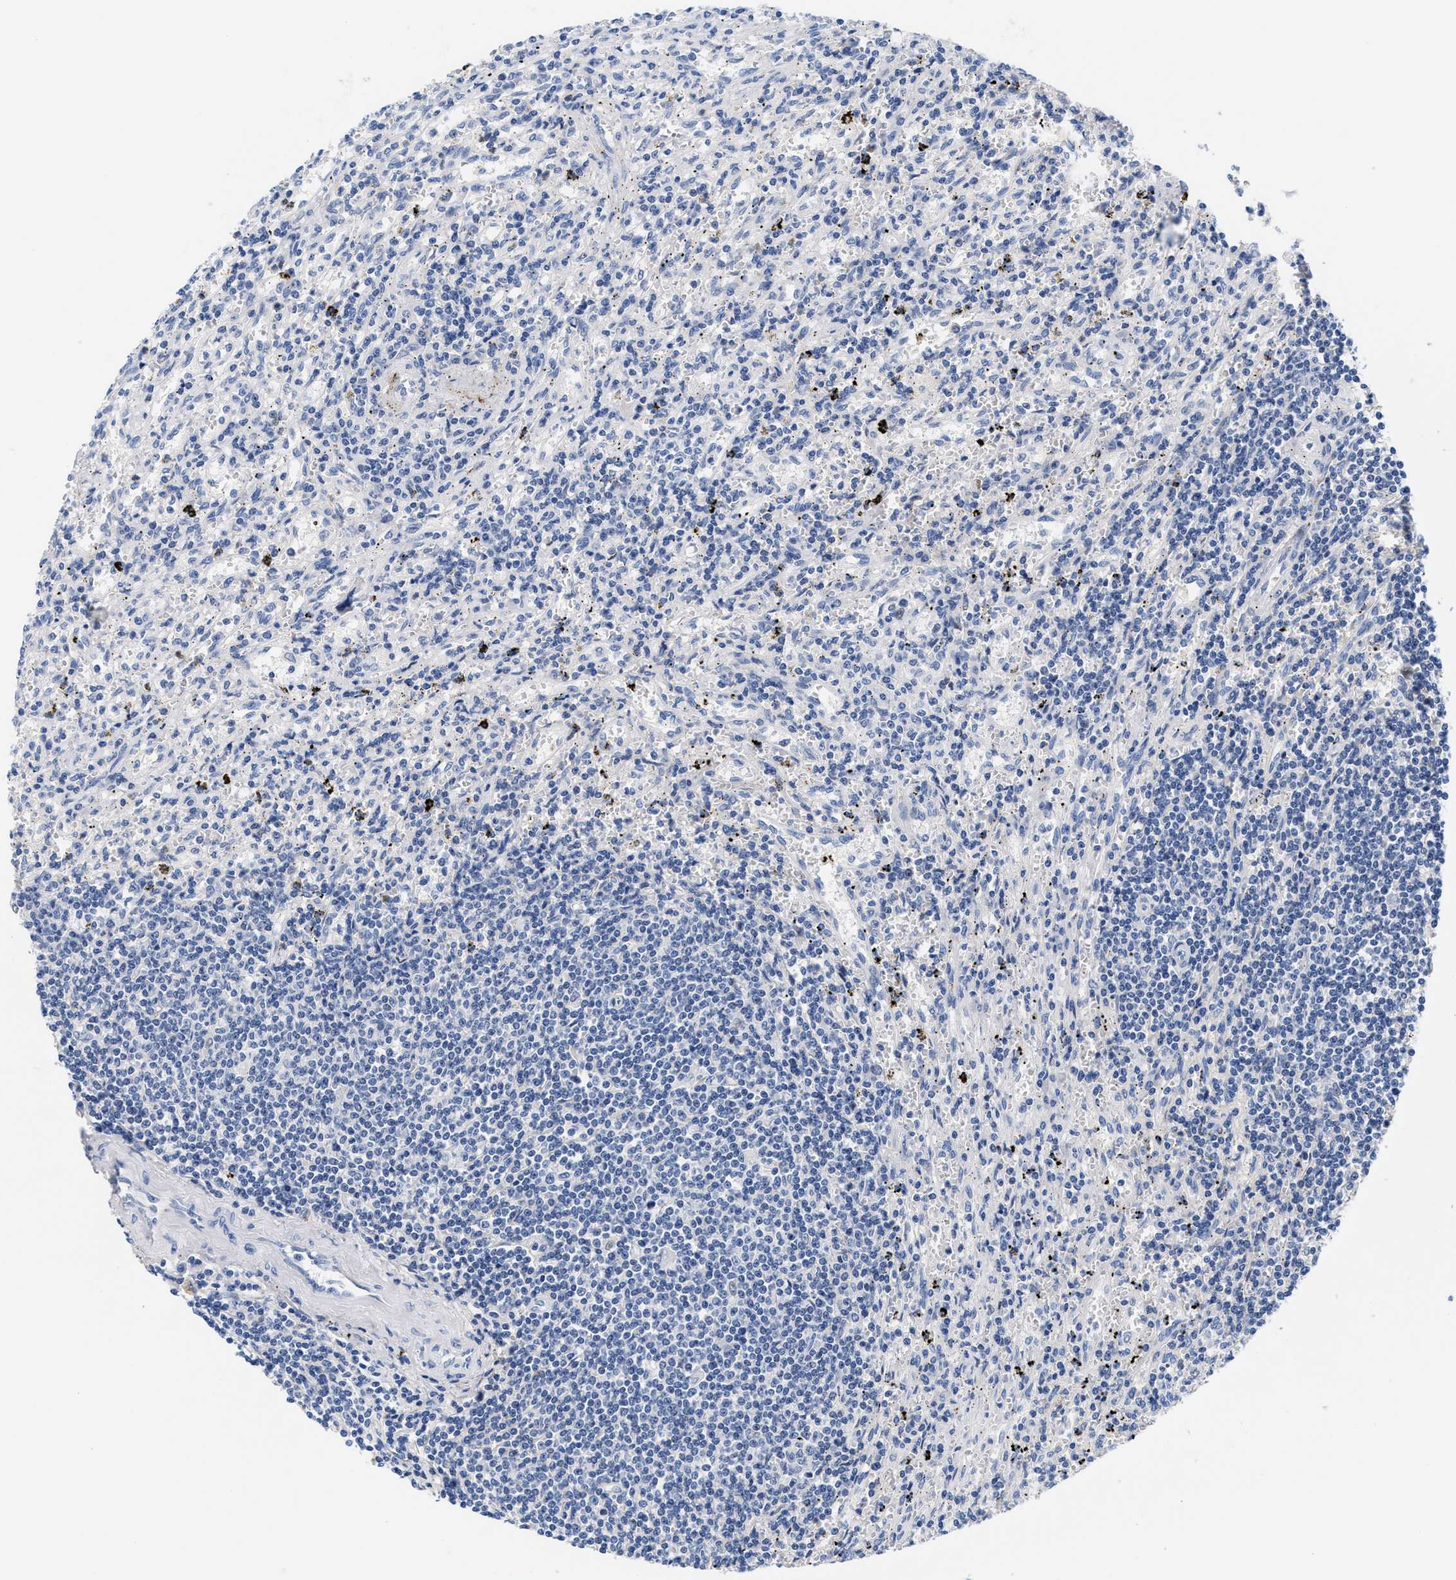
{"staining": {"intensity": "negative", "quantity": "none", "location": "none"}, "tissue": "lymphoma", "cell_type": "Tumor cells", "image_type": "cancer", "snomed": [{"axis": "morphology", "description": "Malignant lymphoma, non-Hodgkin's type, Low grade"}, {"axis": "topography", "description": "Spleen"}], "caption": "Tumor cells show no significant protein staining in low-grade malignant lymphoma, non-Hodgkin's type. (Immunohistochemistry (ihc), brightfield microscopy, high magnification).", "gene": "ACTL7B", "patient": {"sex": "male", "age": 76}}